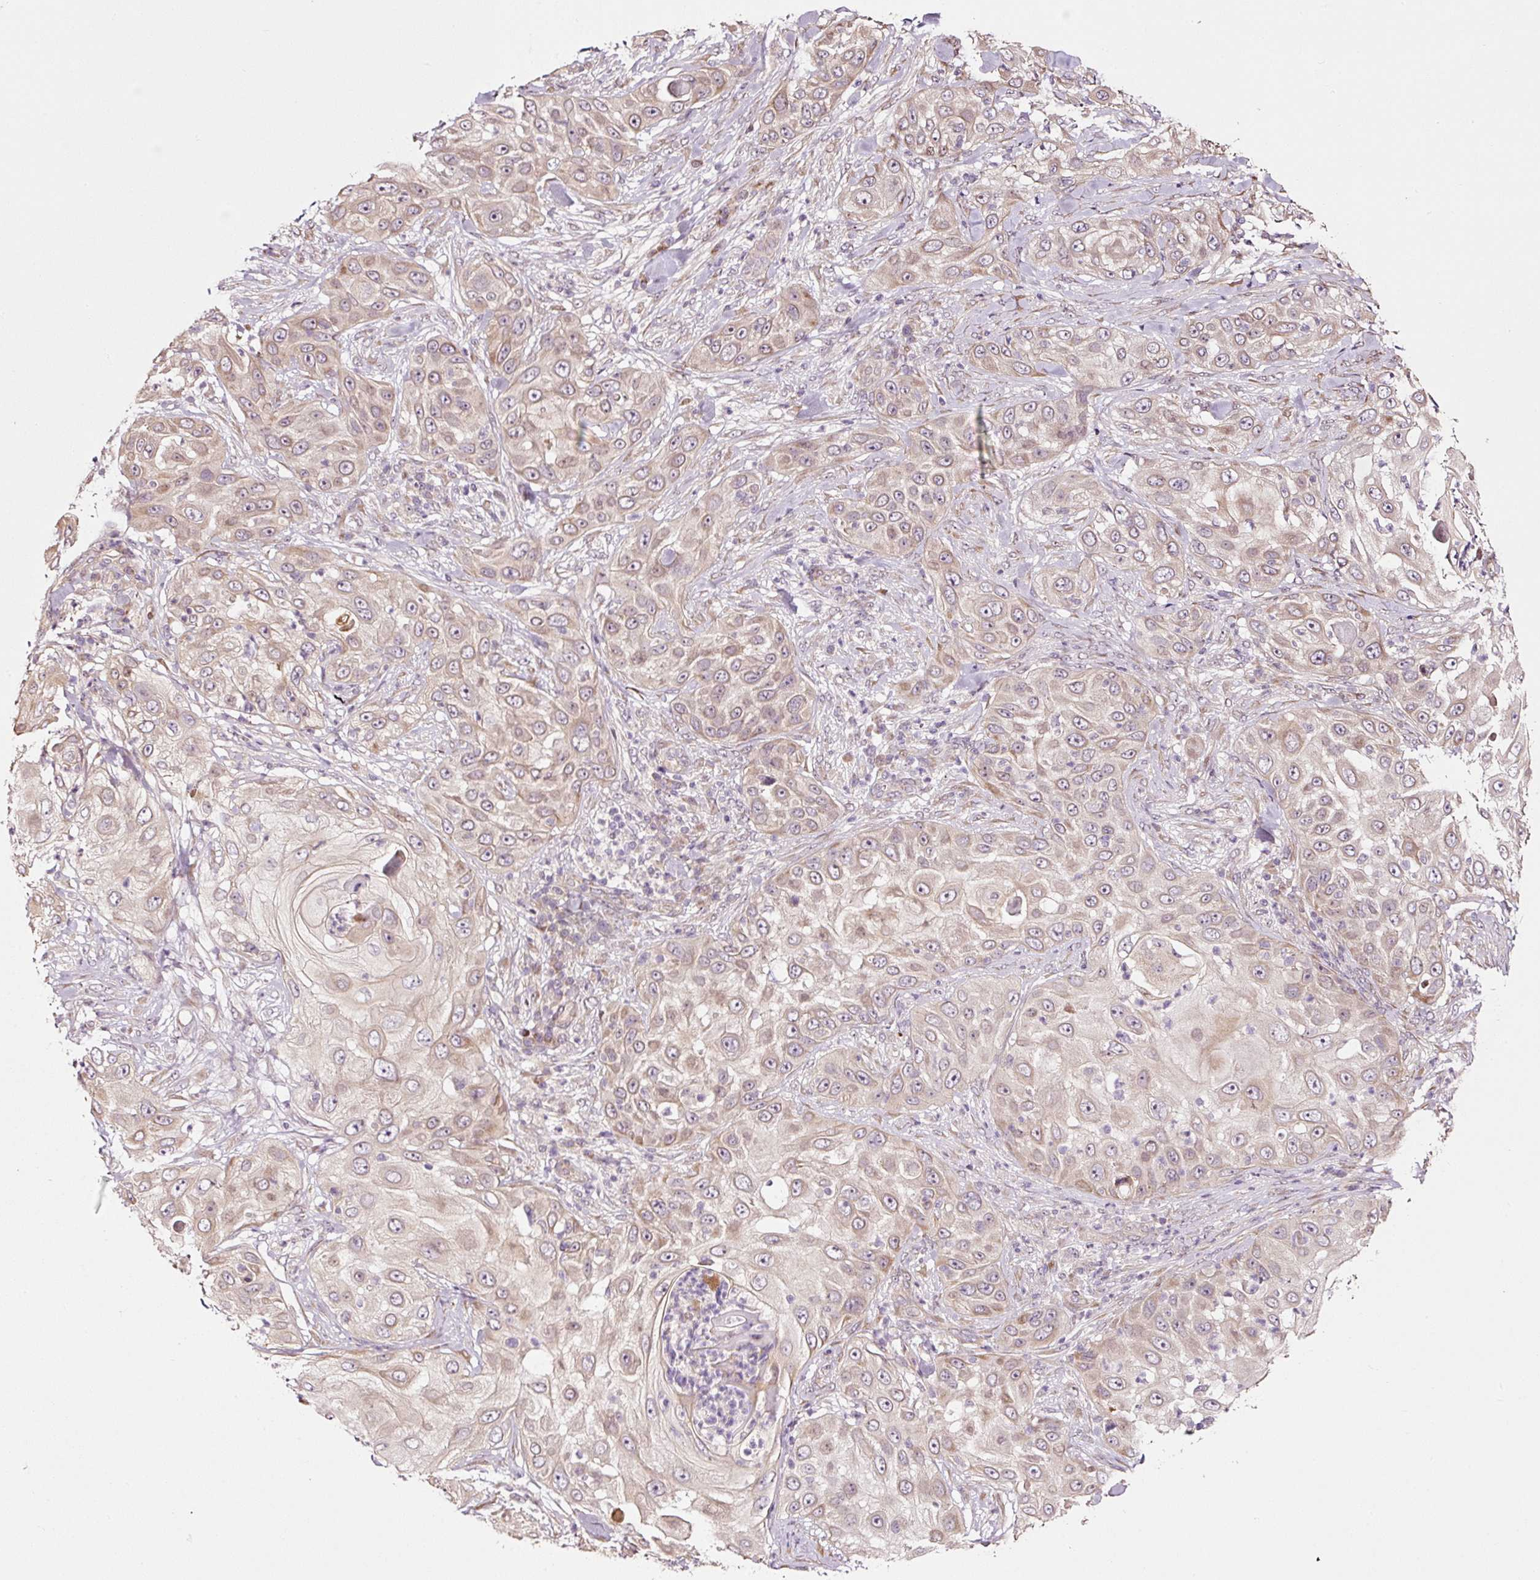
{"staining": {"intensity": "weak", "quantity": "25%-75%", "location": "cytoplasmic/membranous"}, "tissue": "skin cancer", "cell_type": "Tumor cells", "image_type": "cancer", "snomed": [{"axis": "morphology", "description": "Squamous cell carcinoma, NOS"}, {"axis": "topography", "description": "Skin"}], "caption": "Approximately 25%-75% of tumor cells in human skin cancer (squamous cell carcinoma) show weak cytoplasmic/membranous protein positivity as visualized by brown immunohistochemical staining.", "gene": "ETF1", "patient": {"sex": "female", "age": 44}}